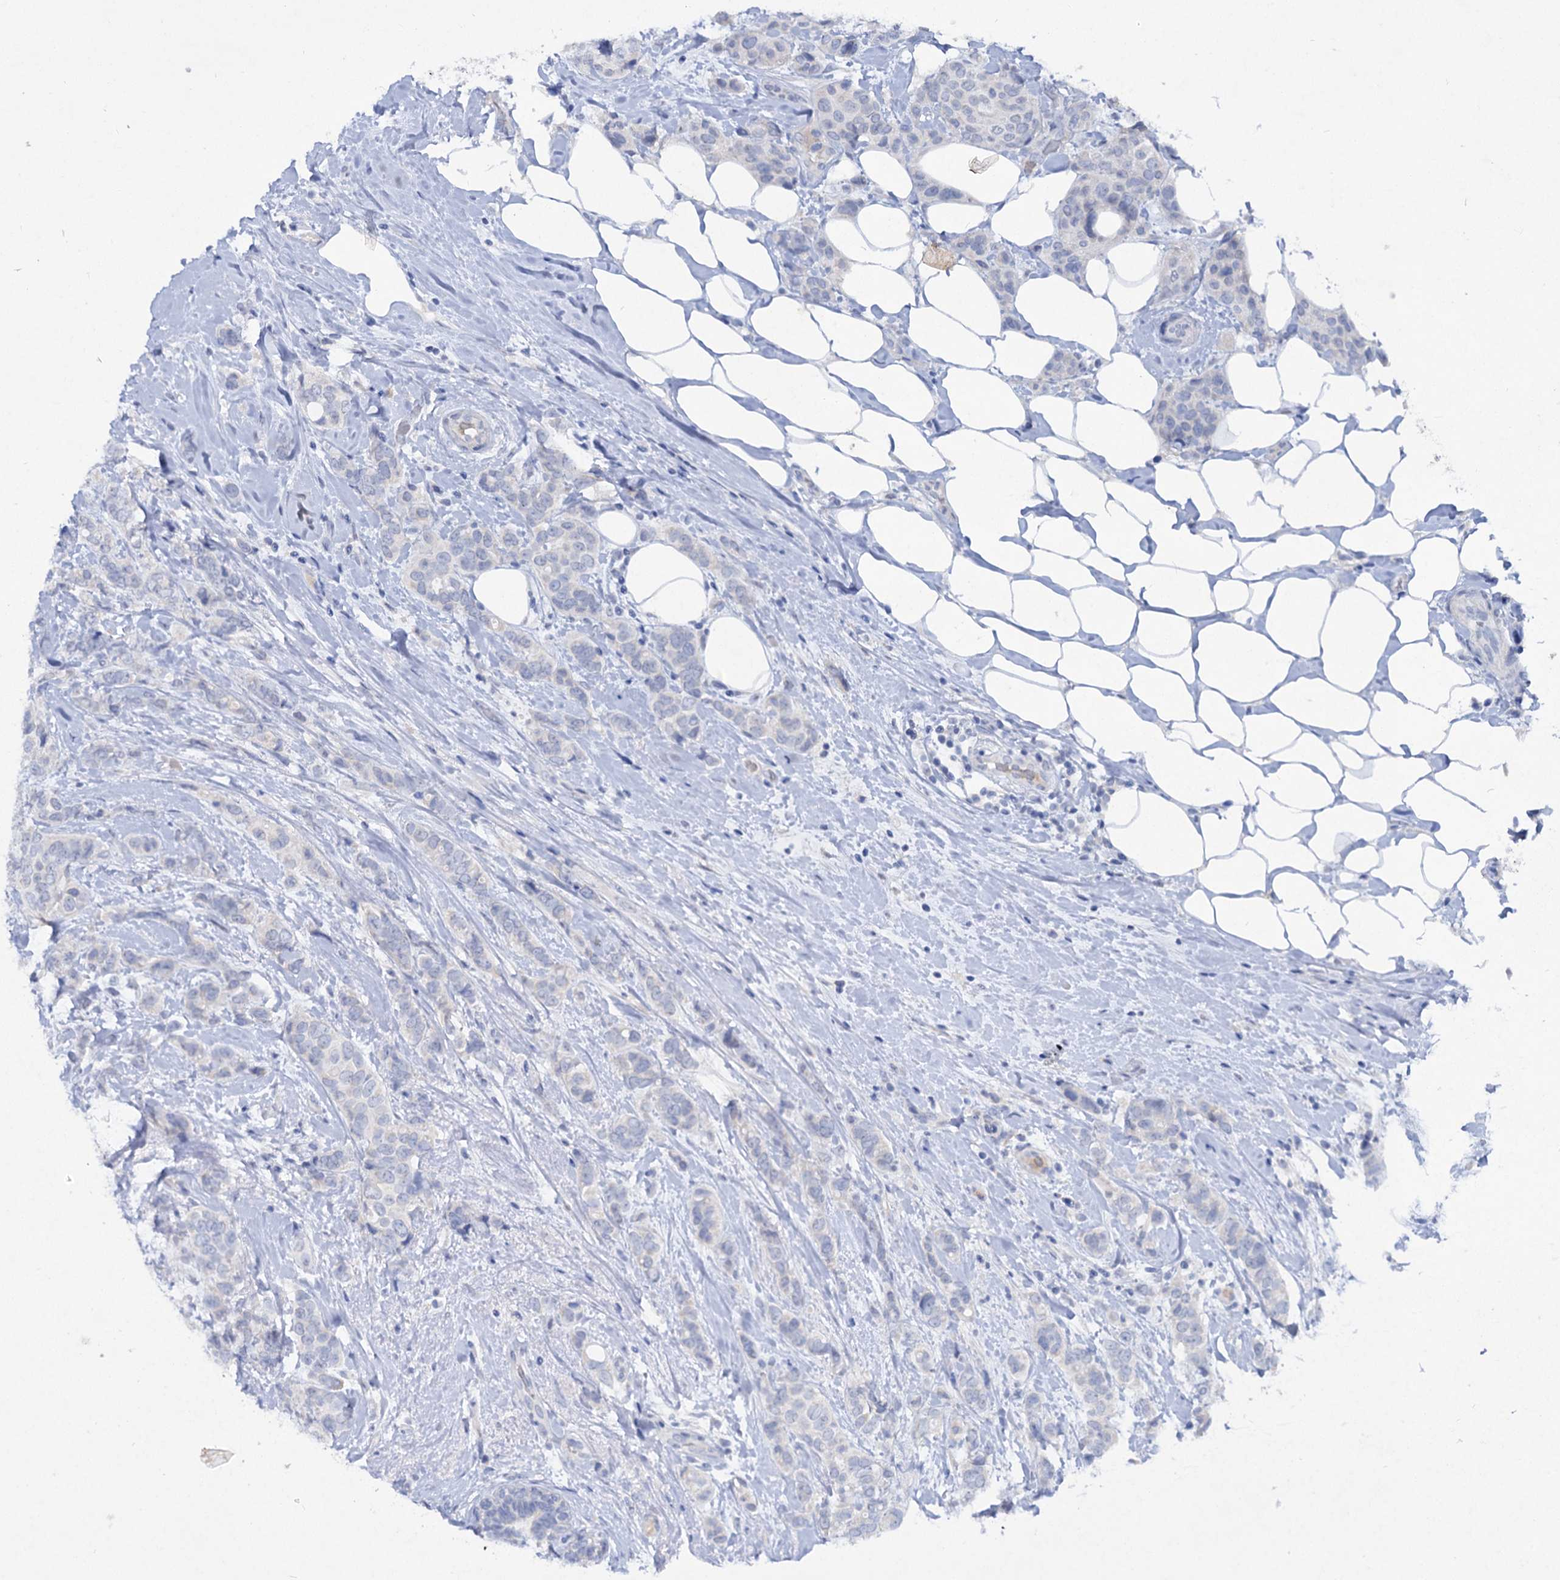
{"staining": {"intensity": "negative", "quantity": "none", "location": "none"}, "tissue": "breast cancer", "cell_type": "Tumor cells", "image_type": "cancer", "snomed": [{"axis": "morphology", "description": "Lobular carcinoma"}, {"axis": "topography", "description": "Breast"}], "caption": "This is an IHC histopathology image of human breast lobular carcinoma. There is no expression in tumor cells.", "gene": "ATP4A", "patient": {"sex": "female", "age": 51}}